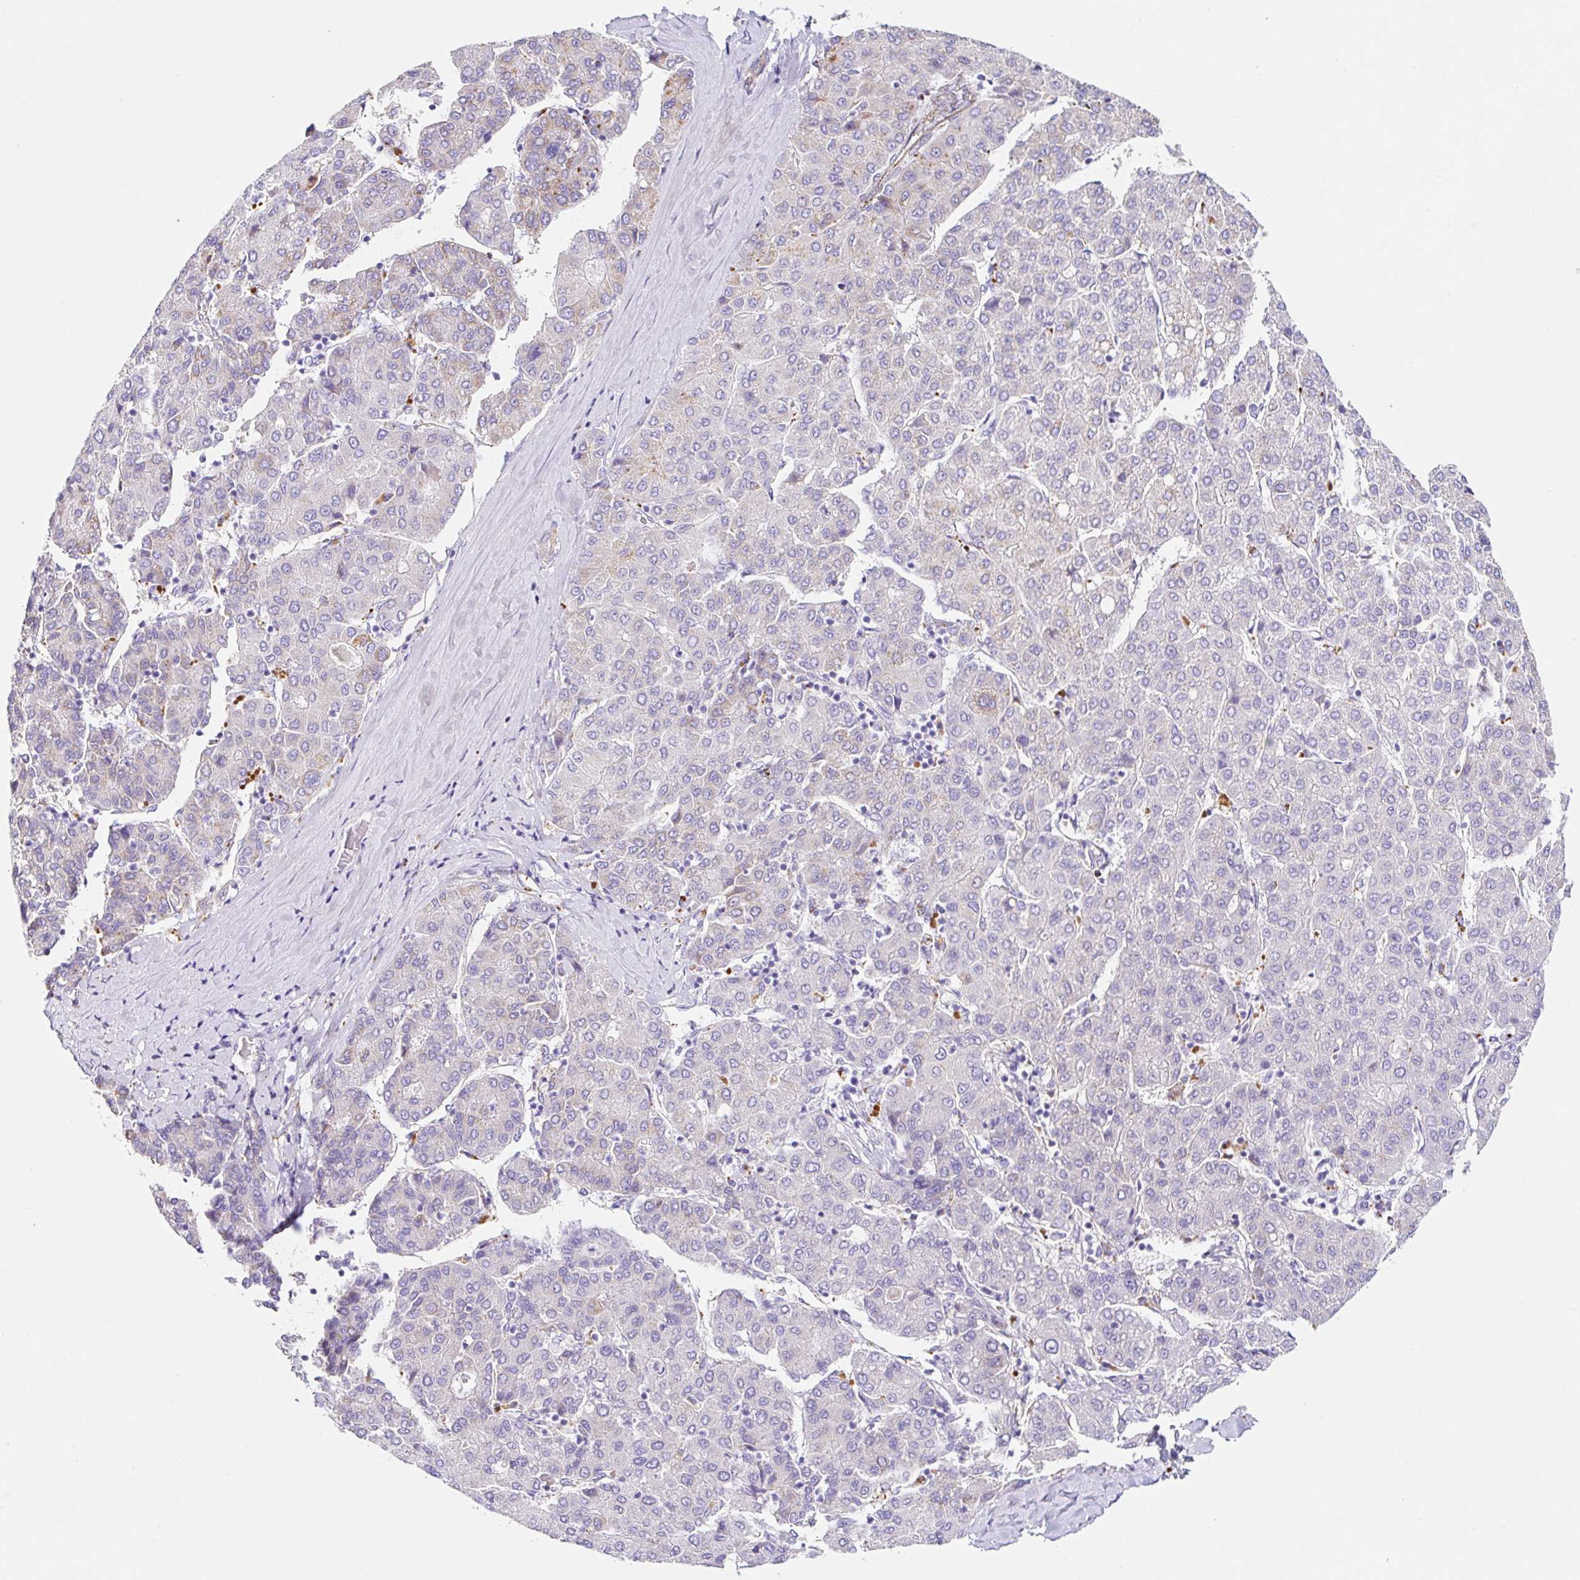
{"staining": {"intensity": "negative", "quantity": "none", "location": "none"}, "tissue": "liver cancer", "cell_type": "Tumor cells", "image_type": "cancer", "snomed": [{"axis": "morphology", "description": "Carcinoma, Hepatocellular, NOS"}, {"axis": "topography", "description": "Liver"}], "caption": "Image shows no protein staining in tumor cells of liver cancer tissue. The staining was performed using DAB to visualize the protein expression in brown, while the nuclei were stained in blue with hematoxylin (Magnification: 20x).", "gene": "DKK4", "patient": {"sex": "male", "age": 65}}